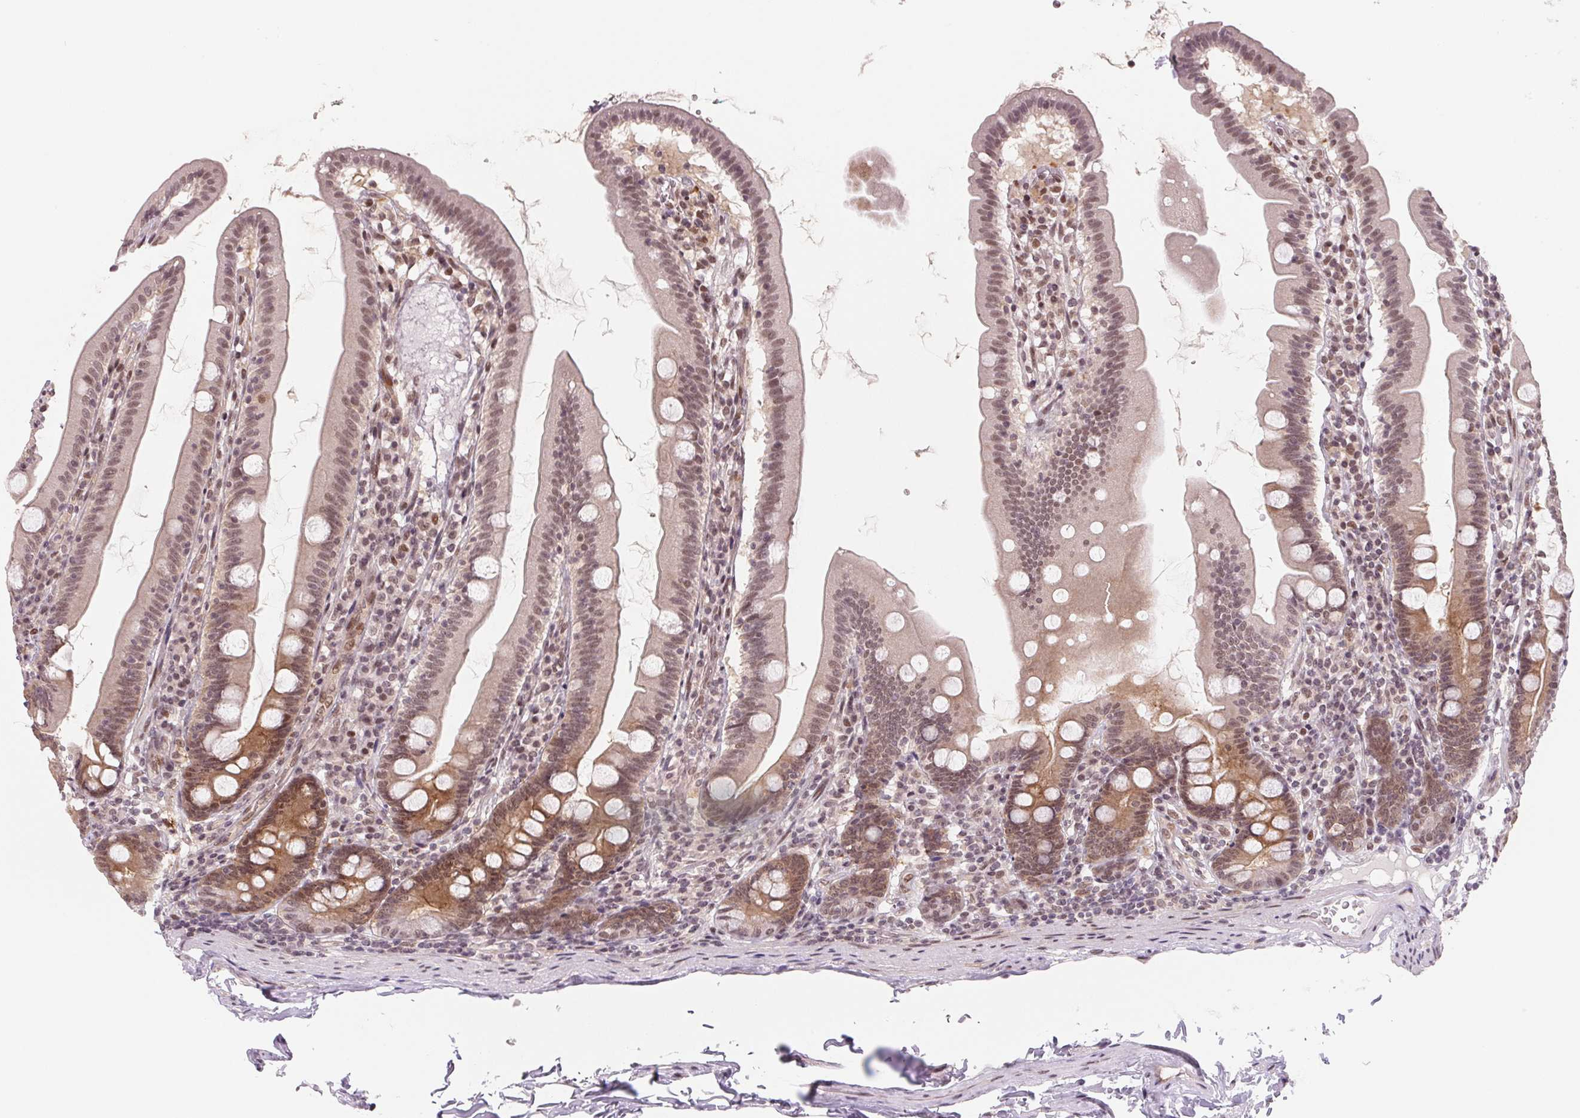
{"staining": {"intensity": "moderate", "quantity": "25%-75%", "location": "cytoplasmic/membranous,nuclear"}, "tissue": "duodenum", "cell_type": "Glandular cells", "image_type": "normal", "snomed": [{"axis": "morphology", "description": "Normal tissue, NOS"}, {"axis": "topography", "description": "Duodenum"}], "caption": "Immunohistochemistry (DAB (3,3'-diaminobenzidine)) staining of unremarkable human duodenum shows moderate cytoplasmic/membranous,nuclear protein expression in about 25%-75% of glandular cells. (Brightfield microscopy of DAB IHC at high magnification).", "gene": "DNAJB6", "patient": {"sex": "female", "age": 67}}